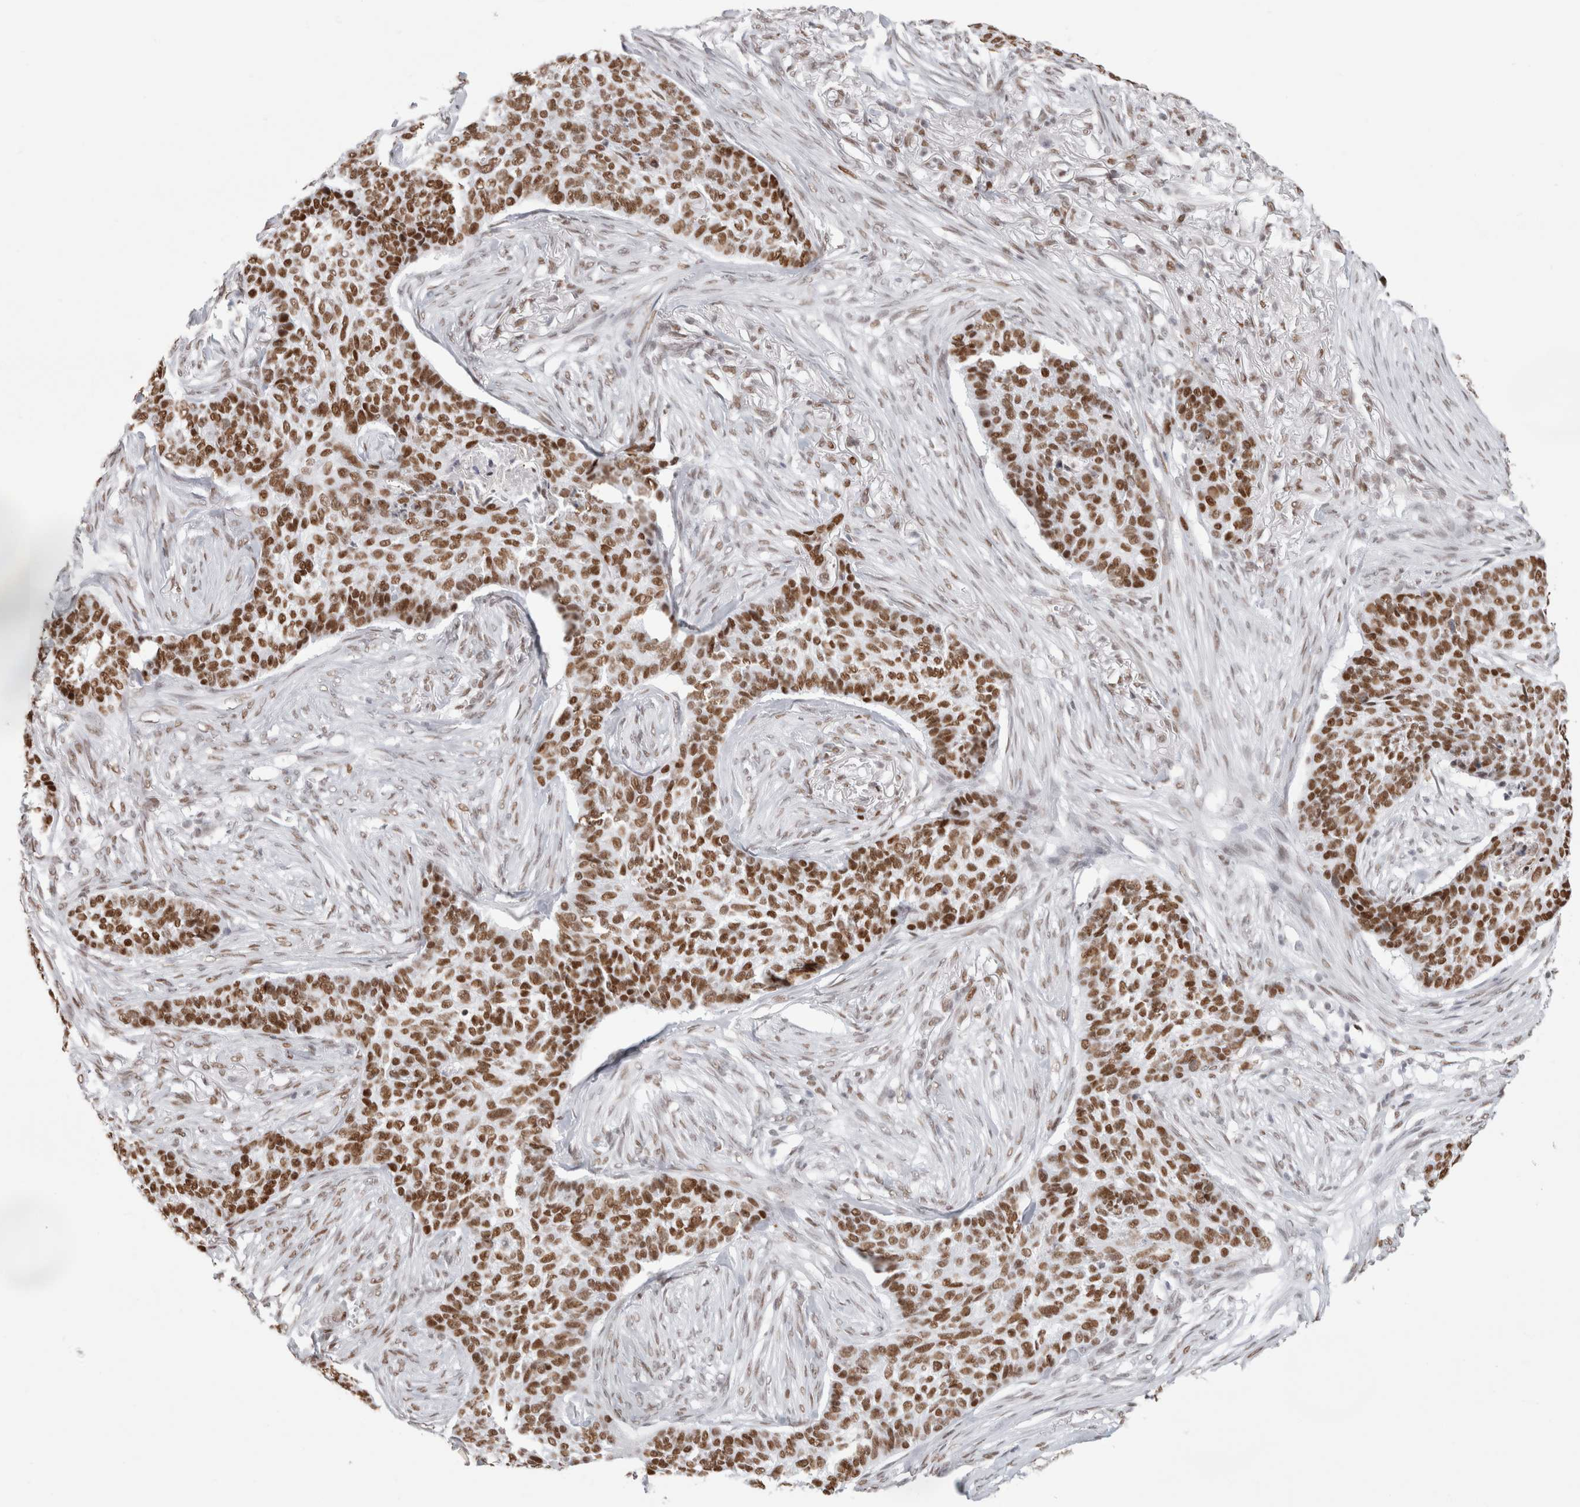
{"staining": {"intensity": "strong", "quantity": ">75%", "location": "nuclear"}, "tissue": "skin cancer", "cell_type": "Tumor cells", "image_type": "cancer", "snomed": [{"axis": "morphology", "description": "Basal cell carcinoma"}, {"axis": "topography", "description": "Skin"}], "caption": "IHC photomicrograph of neoplastic tissue: skin cancer stained using immunohistochemistry shows high levels of strong protein expression localized specifically in the nuclear of tumor cells, appearing as a nuclear brown color.", "gene": "SMARCC1", "patient": {"sex": "male", "age": 85}}